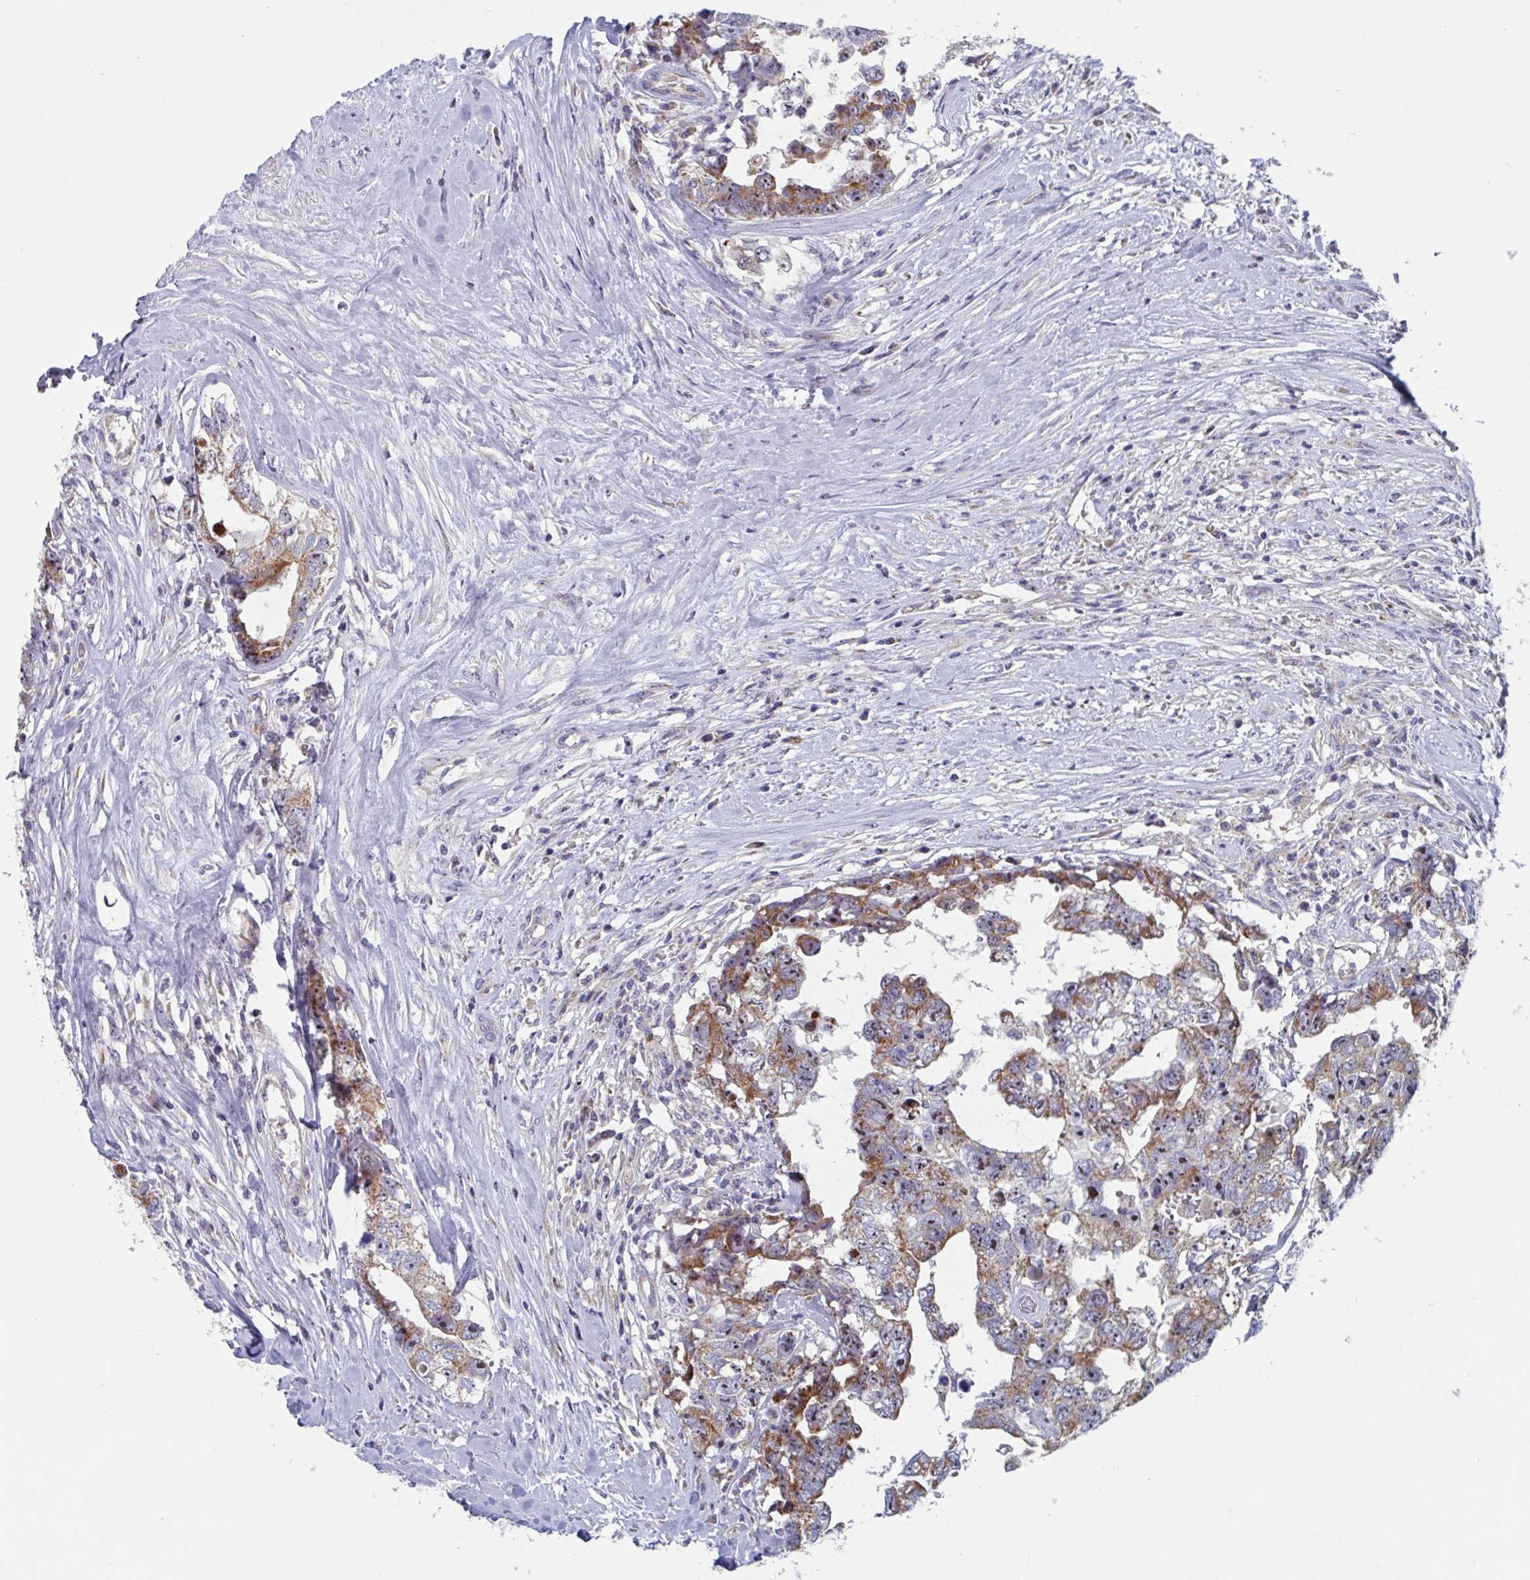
{"staining": {"intensity": "strong", "quantity": ">75%", "location": "cytoplasmic/membranous,nuclear"}, "tissue": "testis cancer", "cell_type": "Tumor cells", "image_type": "cancer", "snomed": [{"axis": "morphology", "description": "Carcinoma, Embryonal, NOS"}, {"axis": "topography", "description": "Testis"}], "caption": "DAB (3,3'-diaminobenzidine) immunohistochemical staining of embryonal carcinoma (testis) shows strong cytoplasmic/membranous and nuclear protein positivity in approximately >75% of tumor cells. The protein of interest is stained brown, and the nuclei are stained in blue (DAB (3,3'-diaminobenzidine) IHC with brightfield microscopy, high magnification).", "gene": "MRPL53", "patient": {"sex": "male", "age": 22}}